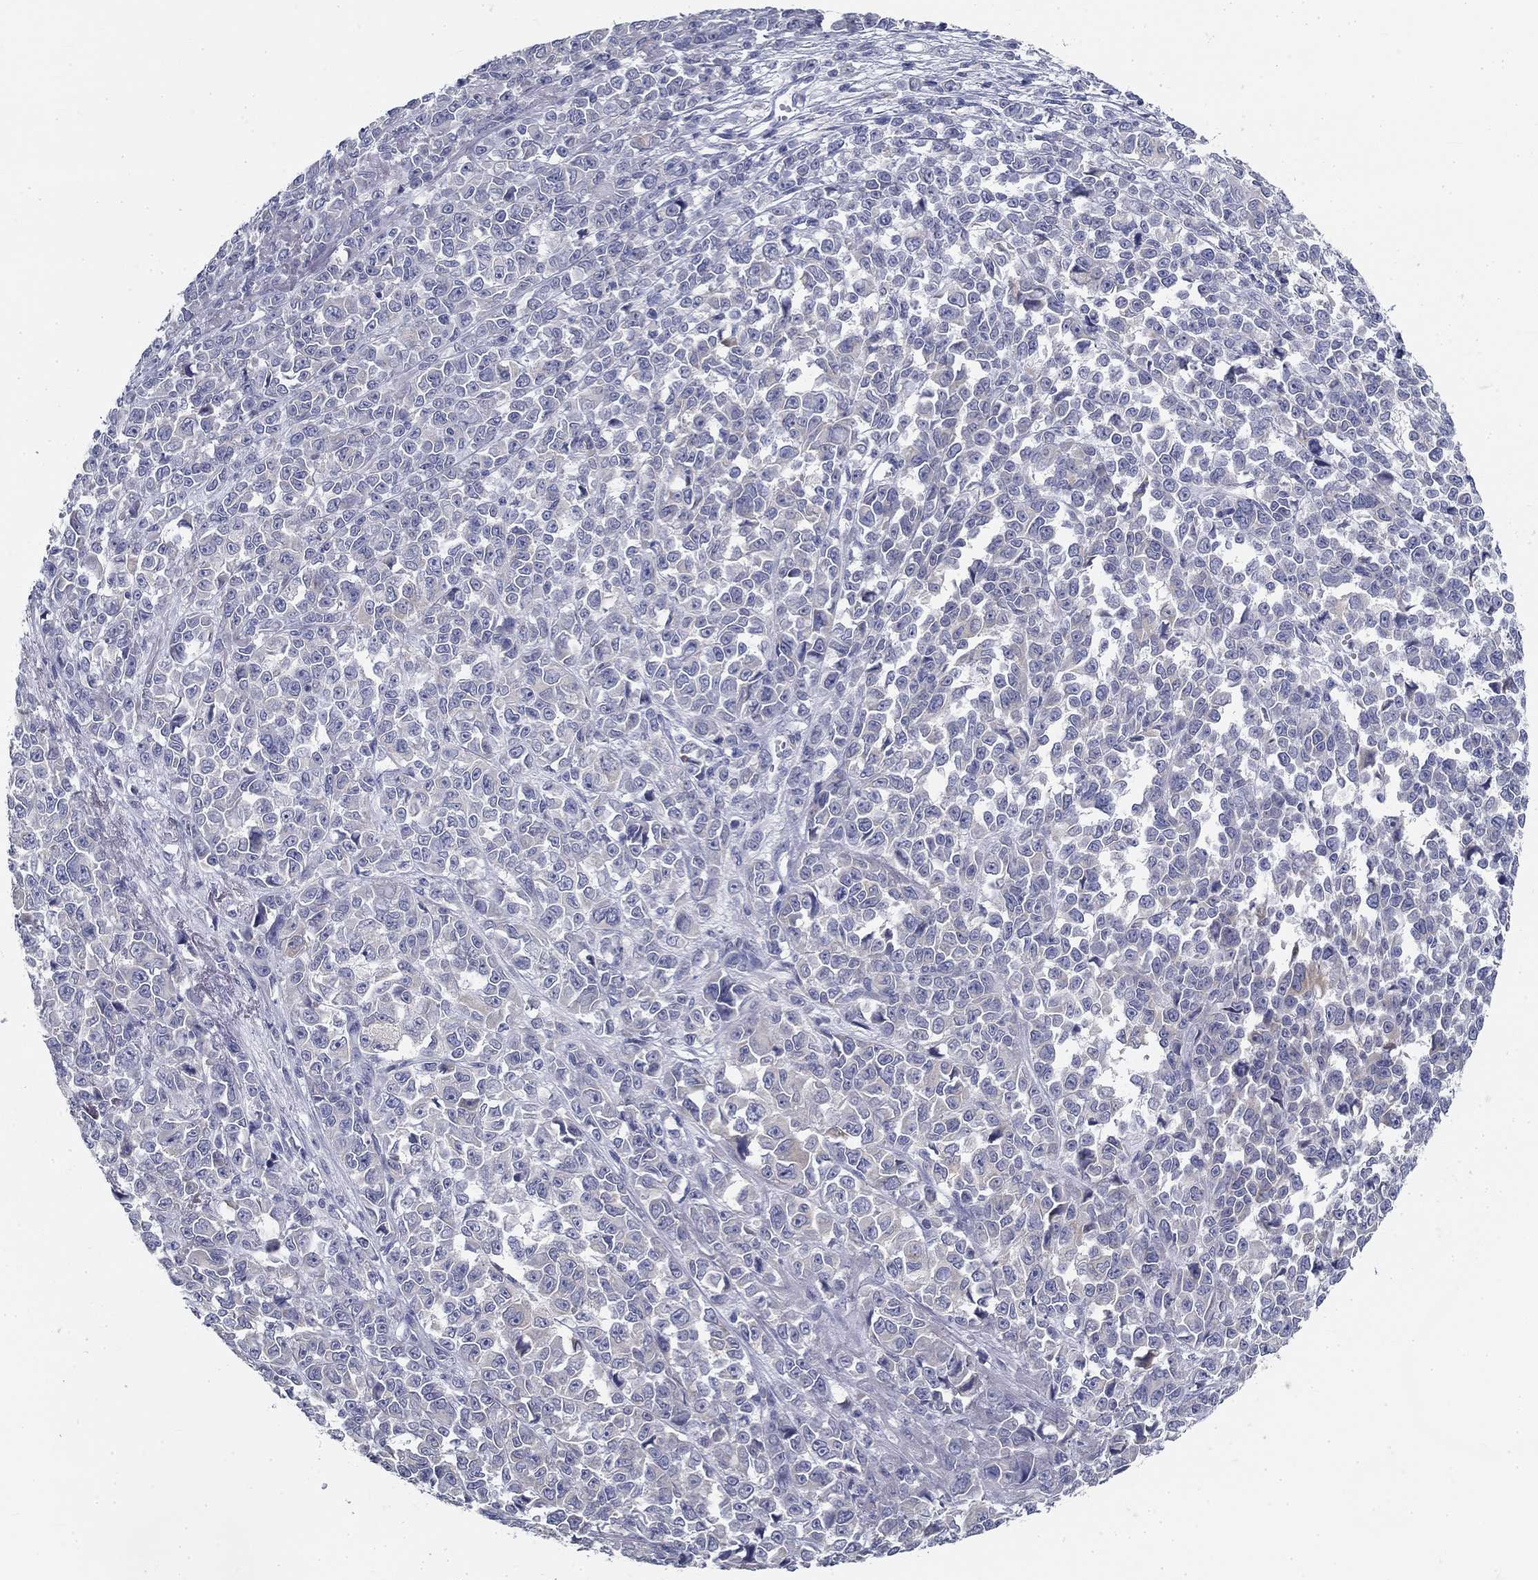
{"staining": {"intensity": "negative", "quantity": "none", "location": "none"}, "tissue": "melanoma", "cell_type": "Tumor cells", "image_type": "cancer", "snomed": [{"axis": "morphology", "description": "Malignant melanoma, NOS"}, {"axis": "topography", "description": "Skin"}], "caption": "Photomicrograph shows no protein staining in tumor cells of melanoma tissue. The staining is performed using DAB brown chromogen with nuclei counter-stained in using hematoxylin.", "gene": "GALNTL5", "patient": {"sex": "female", "age": 95}}